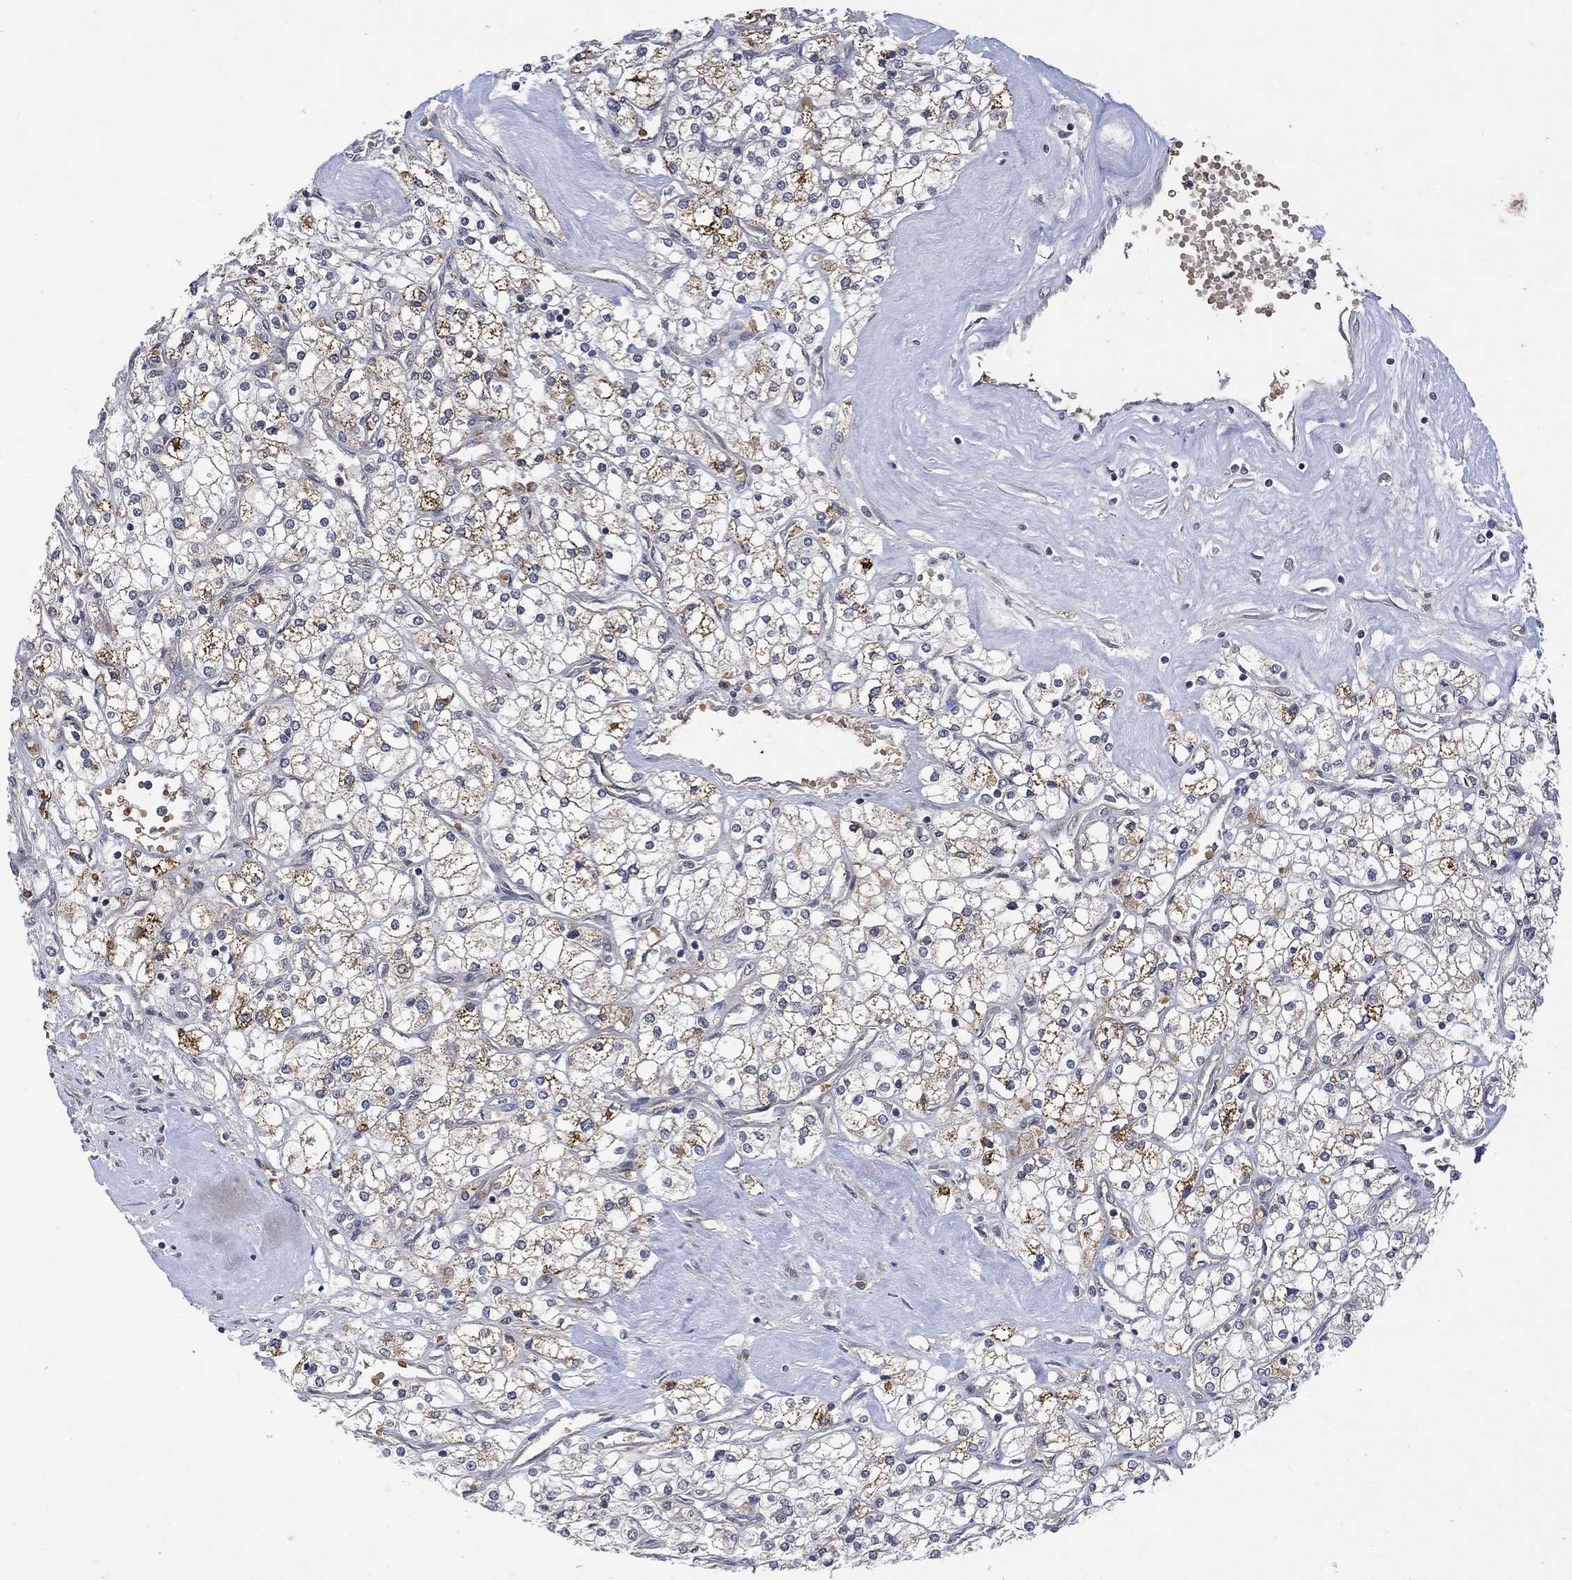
{"staining": {"intensity": "moderate", "quantity": "<25%", "location": "cytoplasmic/membranous"}, "tissue": "renal cancer", "cell_type": "Tumor cells", "image_type": "cancer", "snomed": [{"axis": "morphology", "description": "Adenocarcinoma, NOS"}, {"axis": "topography", "description": "Kidney"}], "caption": "The micrograph shows staining of renal adenocarcinoma, revealing moderate cytoplasmic/membranous protein positivity (brown color) within tumor cells.", "gene": "GRIN2D", "patient": {"sex": "male", "age": 80}}